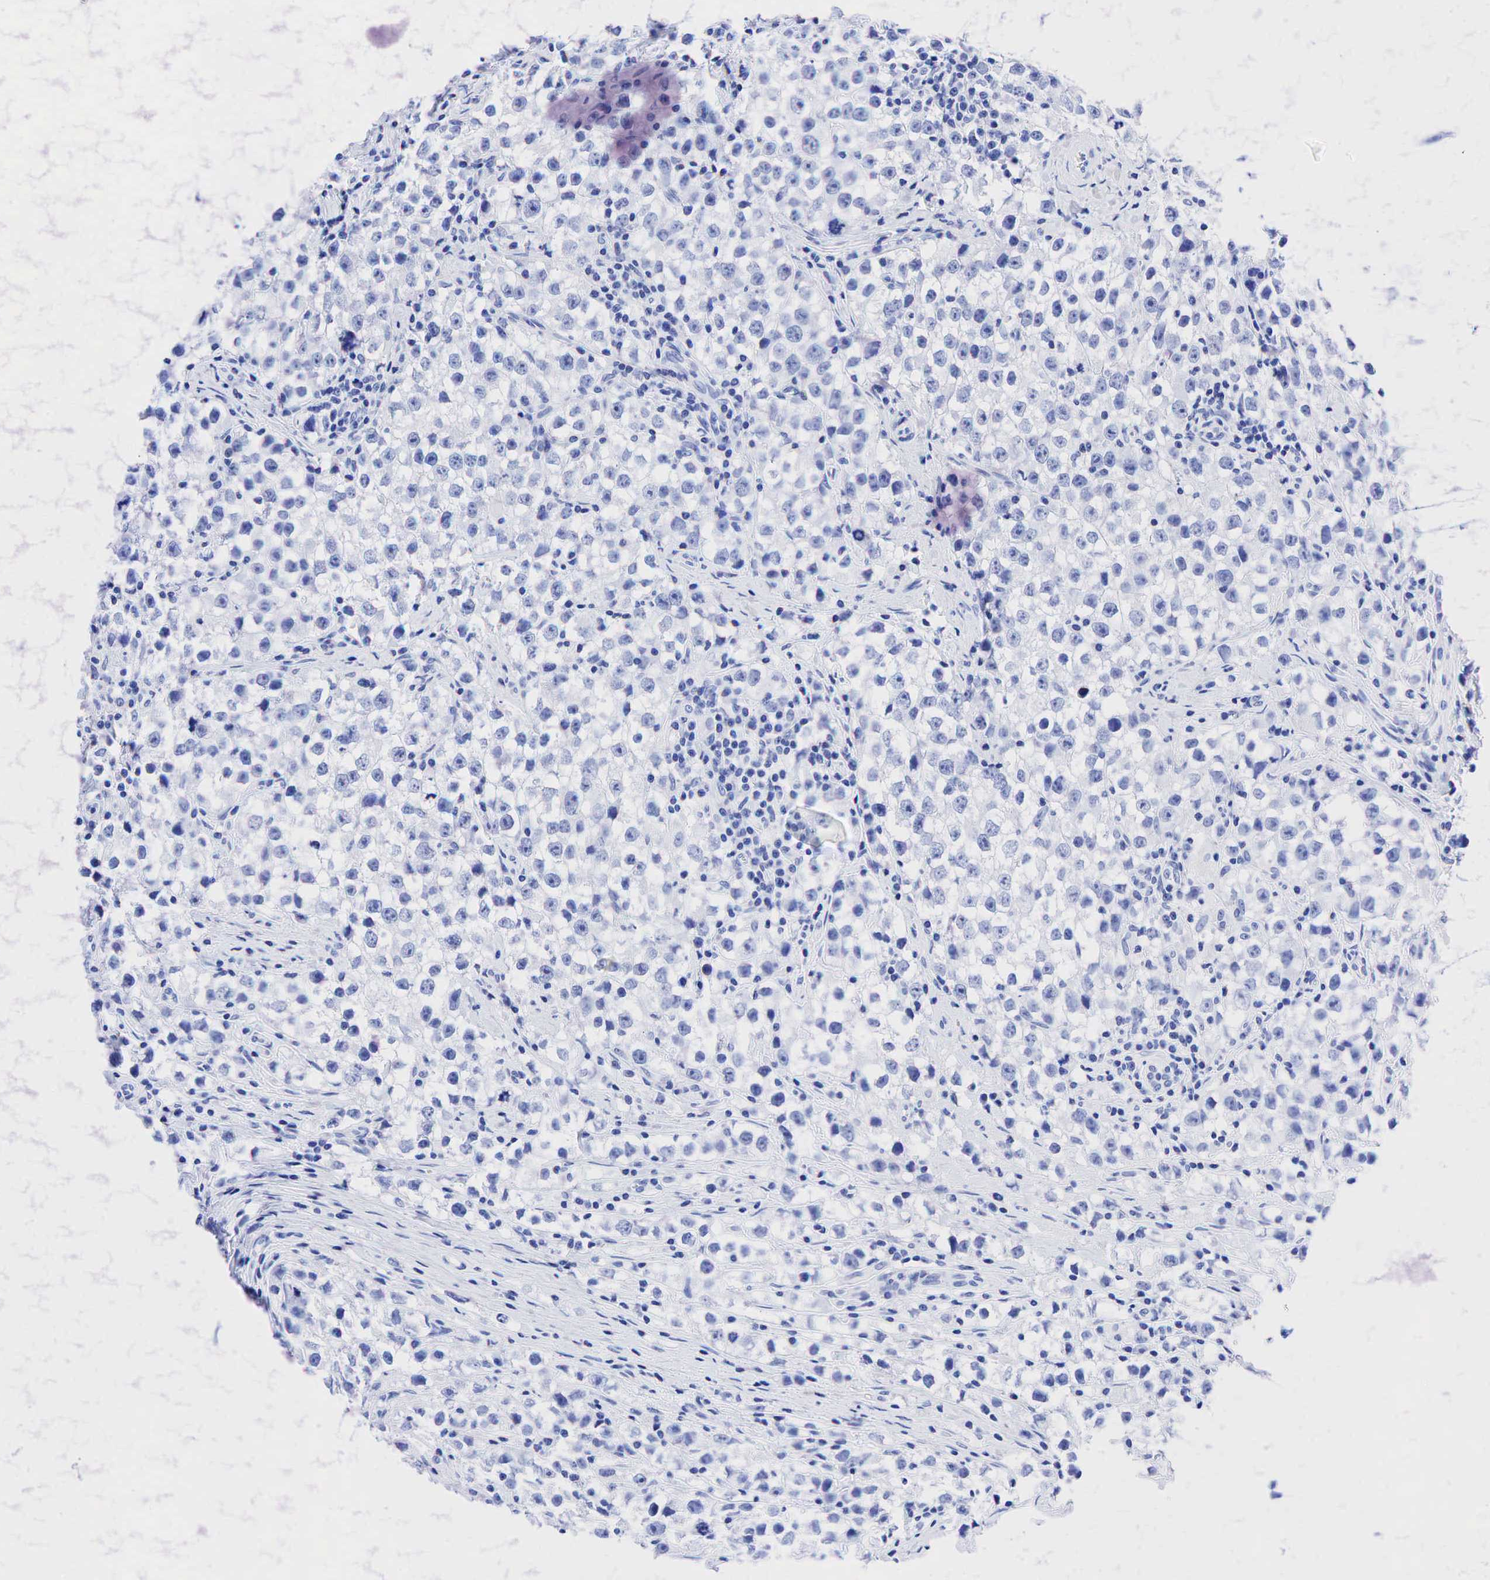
{"staining": {"intensity": "negative", "quantity": "none", "location": "none"}, "tissue": "testis cancer", "cell_type": "Tumor cells", "image_type": "cancer", "snomed": [{"axis": "morphology", "description": "Seminoma, NOS"}, {"axis": "topography", "description": "Testis"}], "caption": "The immunohistochemistry histopathology image has no significant expression in tumor cells of testis seminoma tissue.", "gene": "KRT19", "patient": {"sex": "male", "age": 35}}